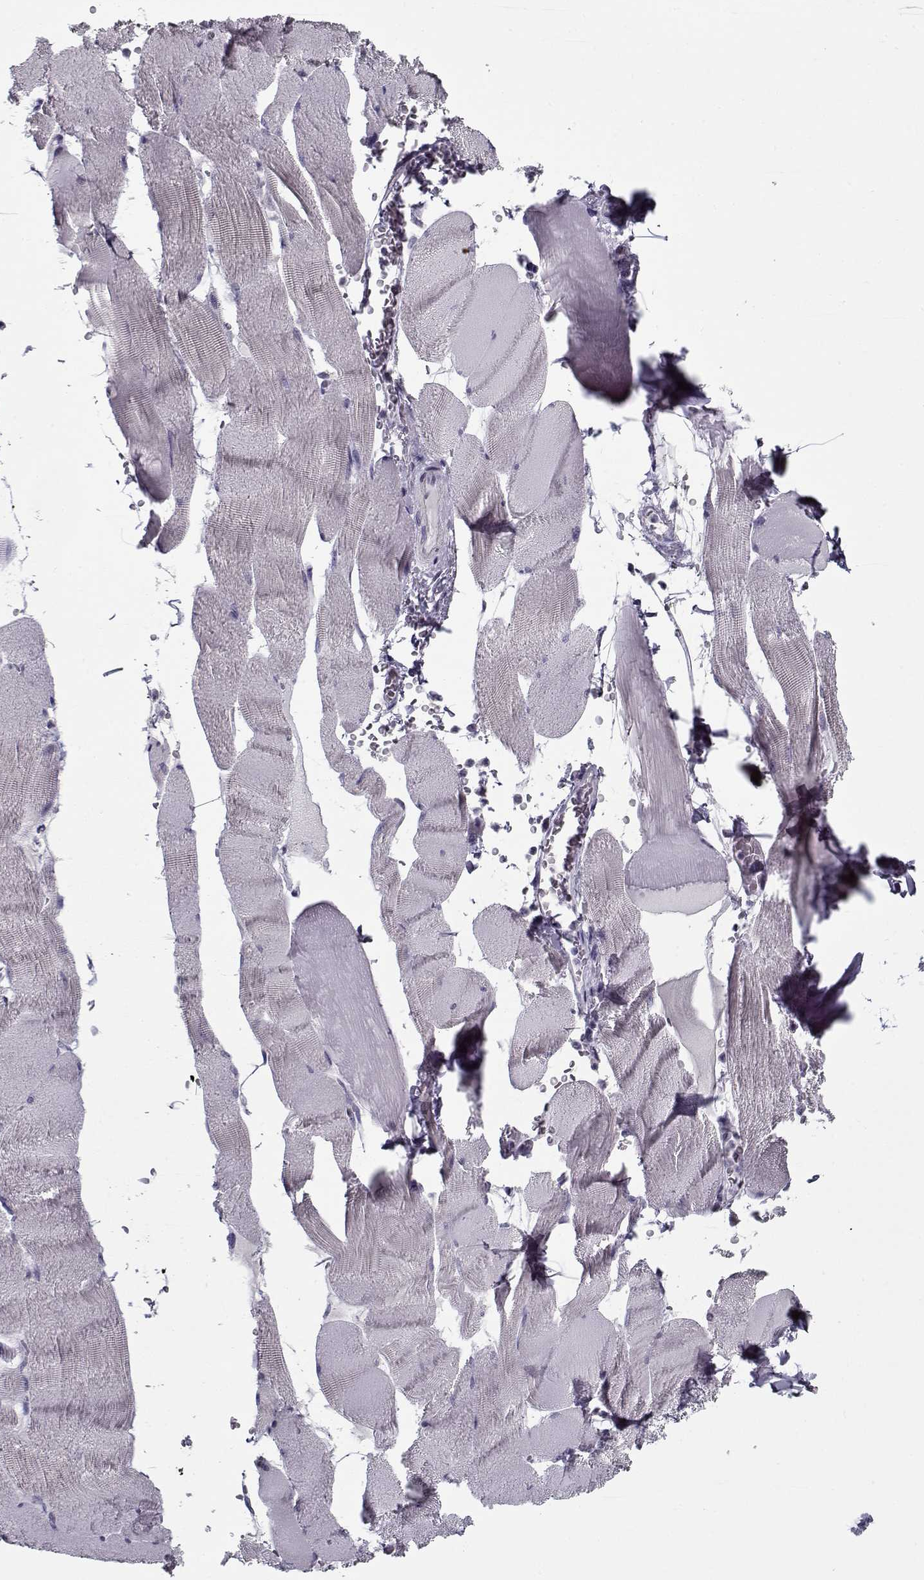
{"staining": {"intensity": "negative", "quantity": "none", "location": "none"}, "tissue": "skeletal muscle", "cell_type": "Myocytes", "image_type": "normal", "snomed": [{"axis": "morphology", "description": "Normal tissue, NOS"}, {"axis": "topography", "description": "Skeletal muscle"}], "caption": "The histopathology image reveals no significant expression in myocytes of skeletal muscle. (Stains: DAB (3,3'-diaminobenzidine) immunohistochemistry (IHC) with hematoxylin counter stain, Microscopy: brightfield microscopy at high magnification).", "gene": "RNF32", "patient": {"sex": "male", "age": 56}}